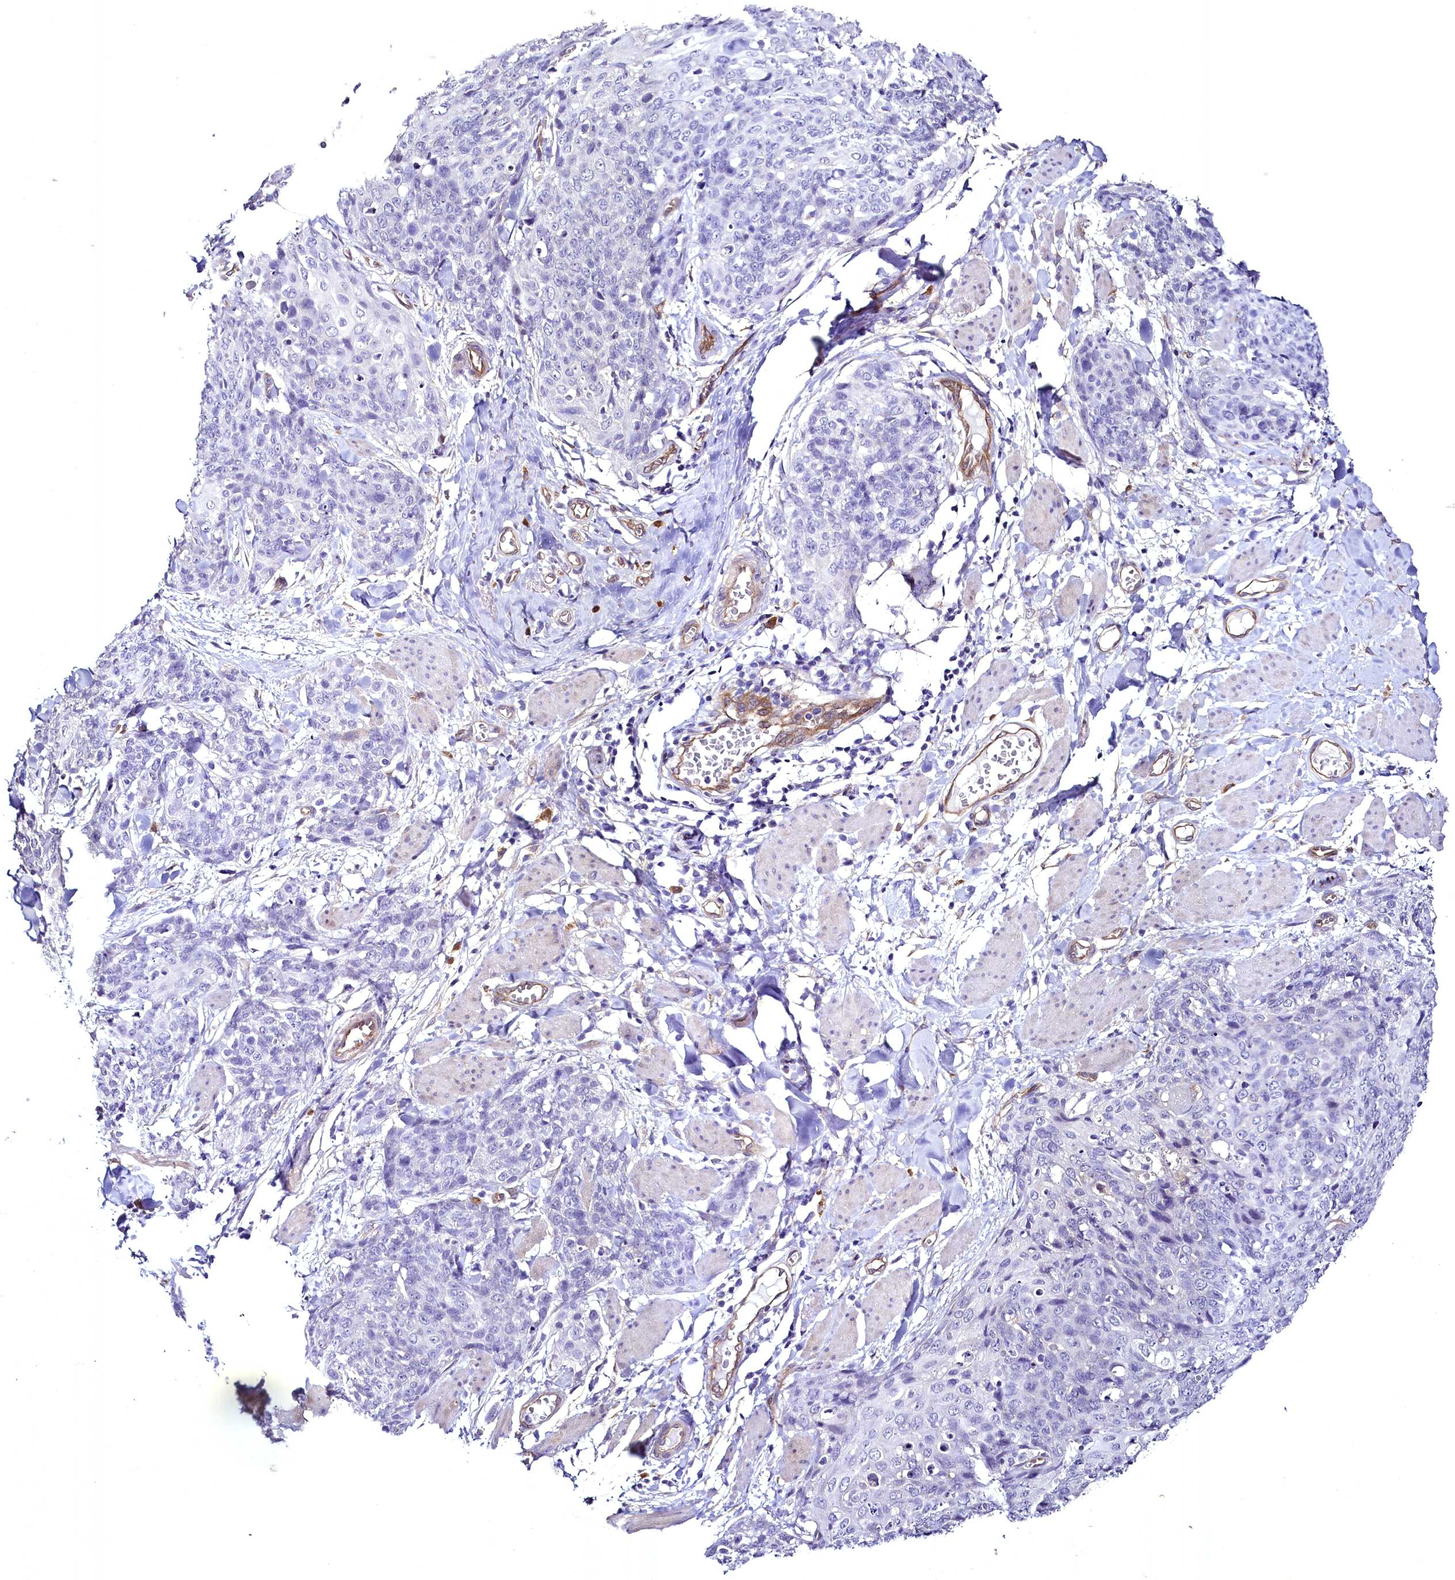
{"staining": {"intensity": "negative", "quantity": "none", "location": "none"}, "tissue": "skin cancer", "cell_type": "Tumor cells", "image_type": "cancer", "snomed": [{"axis": "morphology", "description": "Squamous cell carcinoma, NOS"}, {"axis": "topography", "description": "Skin"}, {"axis": "topography", "description": "Vulva"}], "caption": "Protein analysis of squamous cell carcinoma (skin) shows no significant expression in tumor cells.", "gene": "STXBP1", "patient": {"sex": "female", "age": 85}}